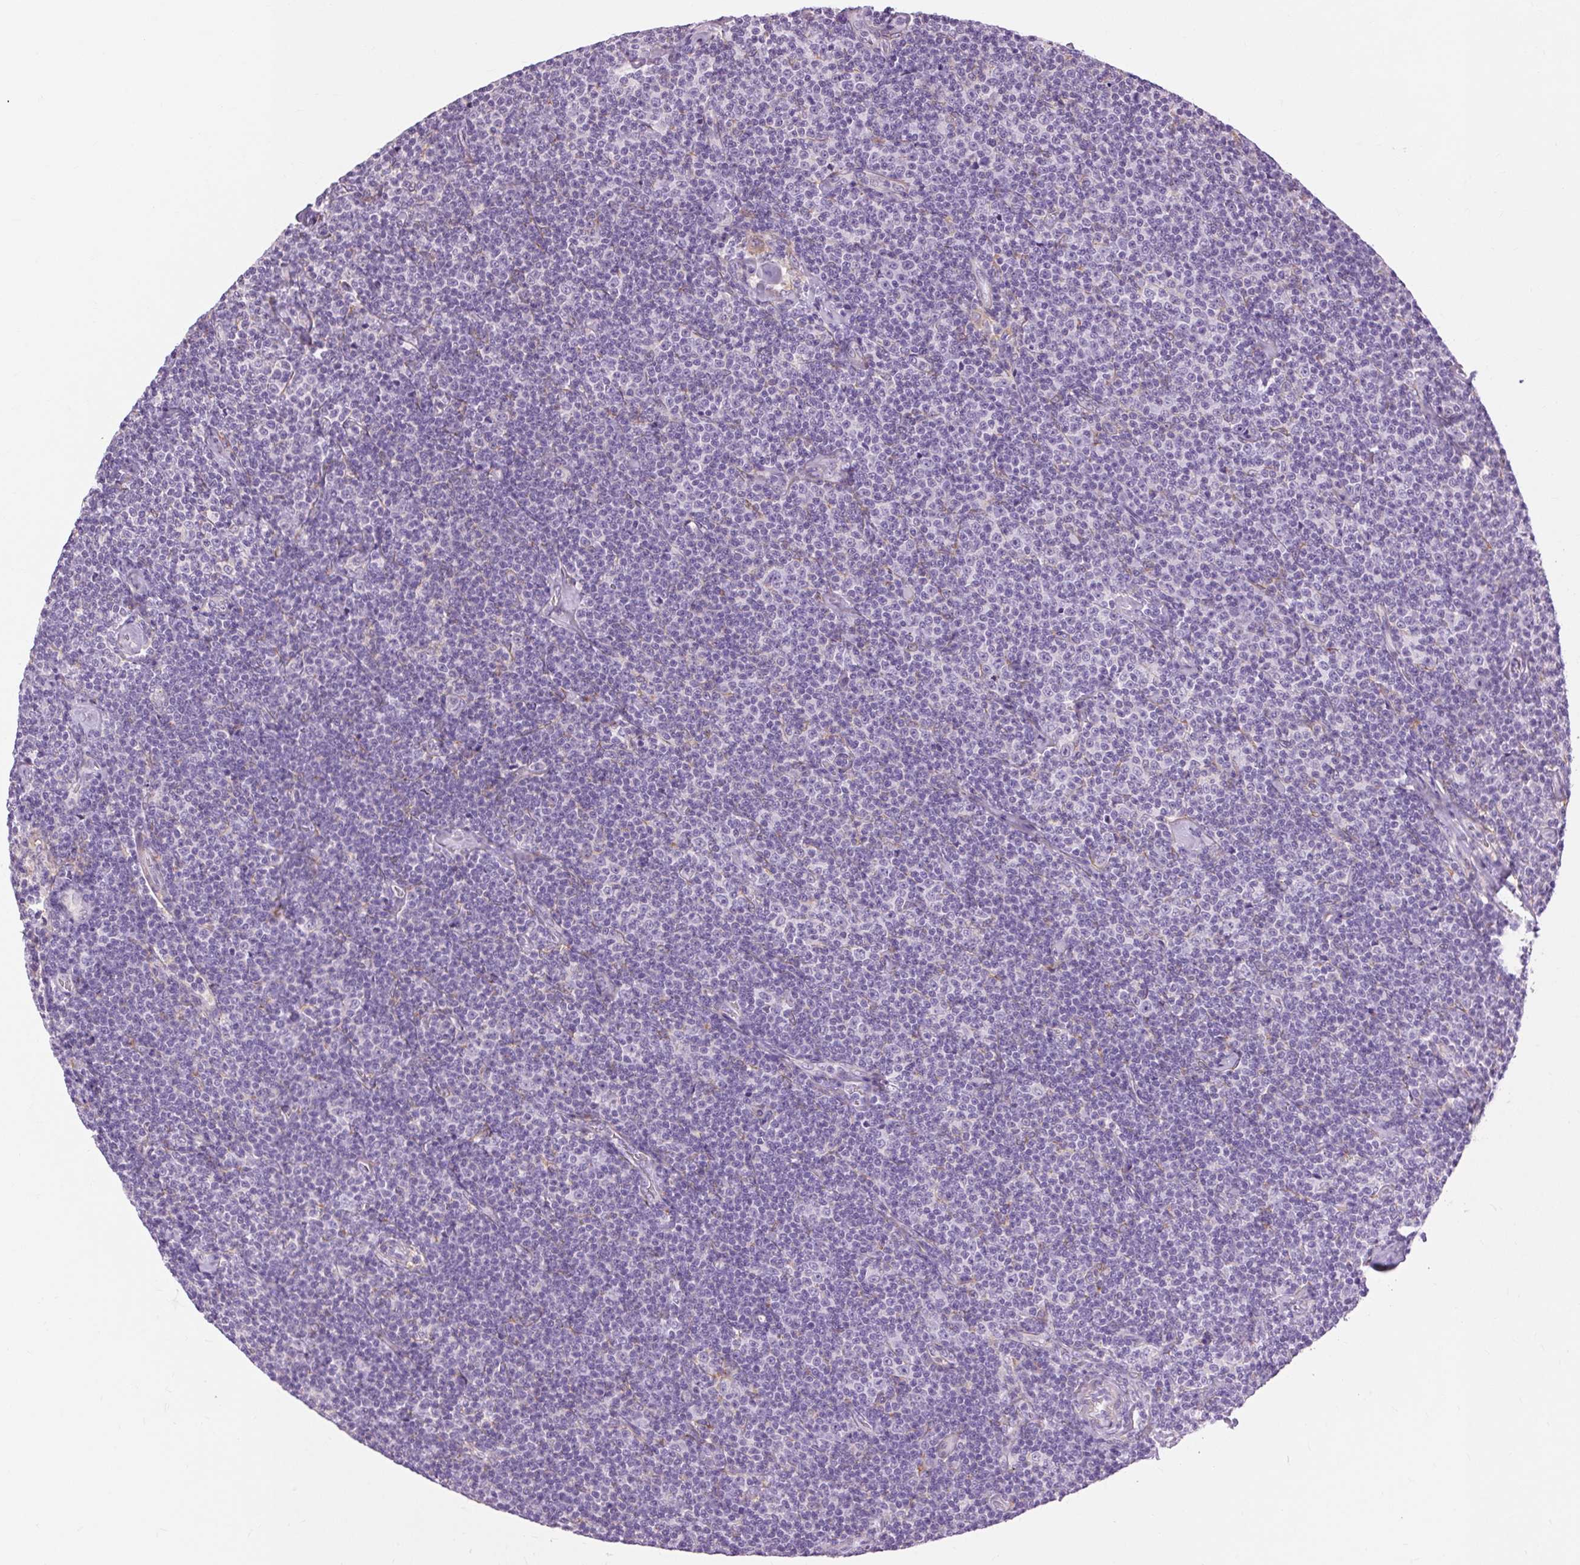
{"staining": {"intensity": "negative", "quantity": "none", "location": "none"}, "tissue": "lymphoma", "cell_type": "Tumor cells", "image_type": "cancer", "snomed": [{"axis": "morphology", "description": "Malignant lymphoma, non-Hodgkin's type, Low grade"}, {"axis": "topography", "description": "Lymph node"}], "caption": "Tumor cells are negative for protein expression in human low-grade malignant lymphoma, non-Hodgkin's type.", "gene": "SOWAHC", "patient": {"sex": "male", "age": 81}}